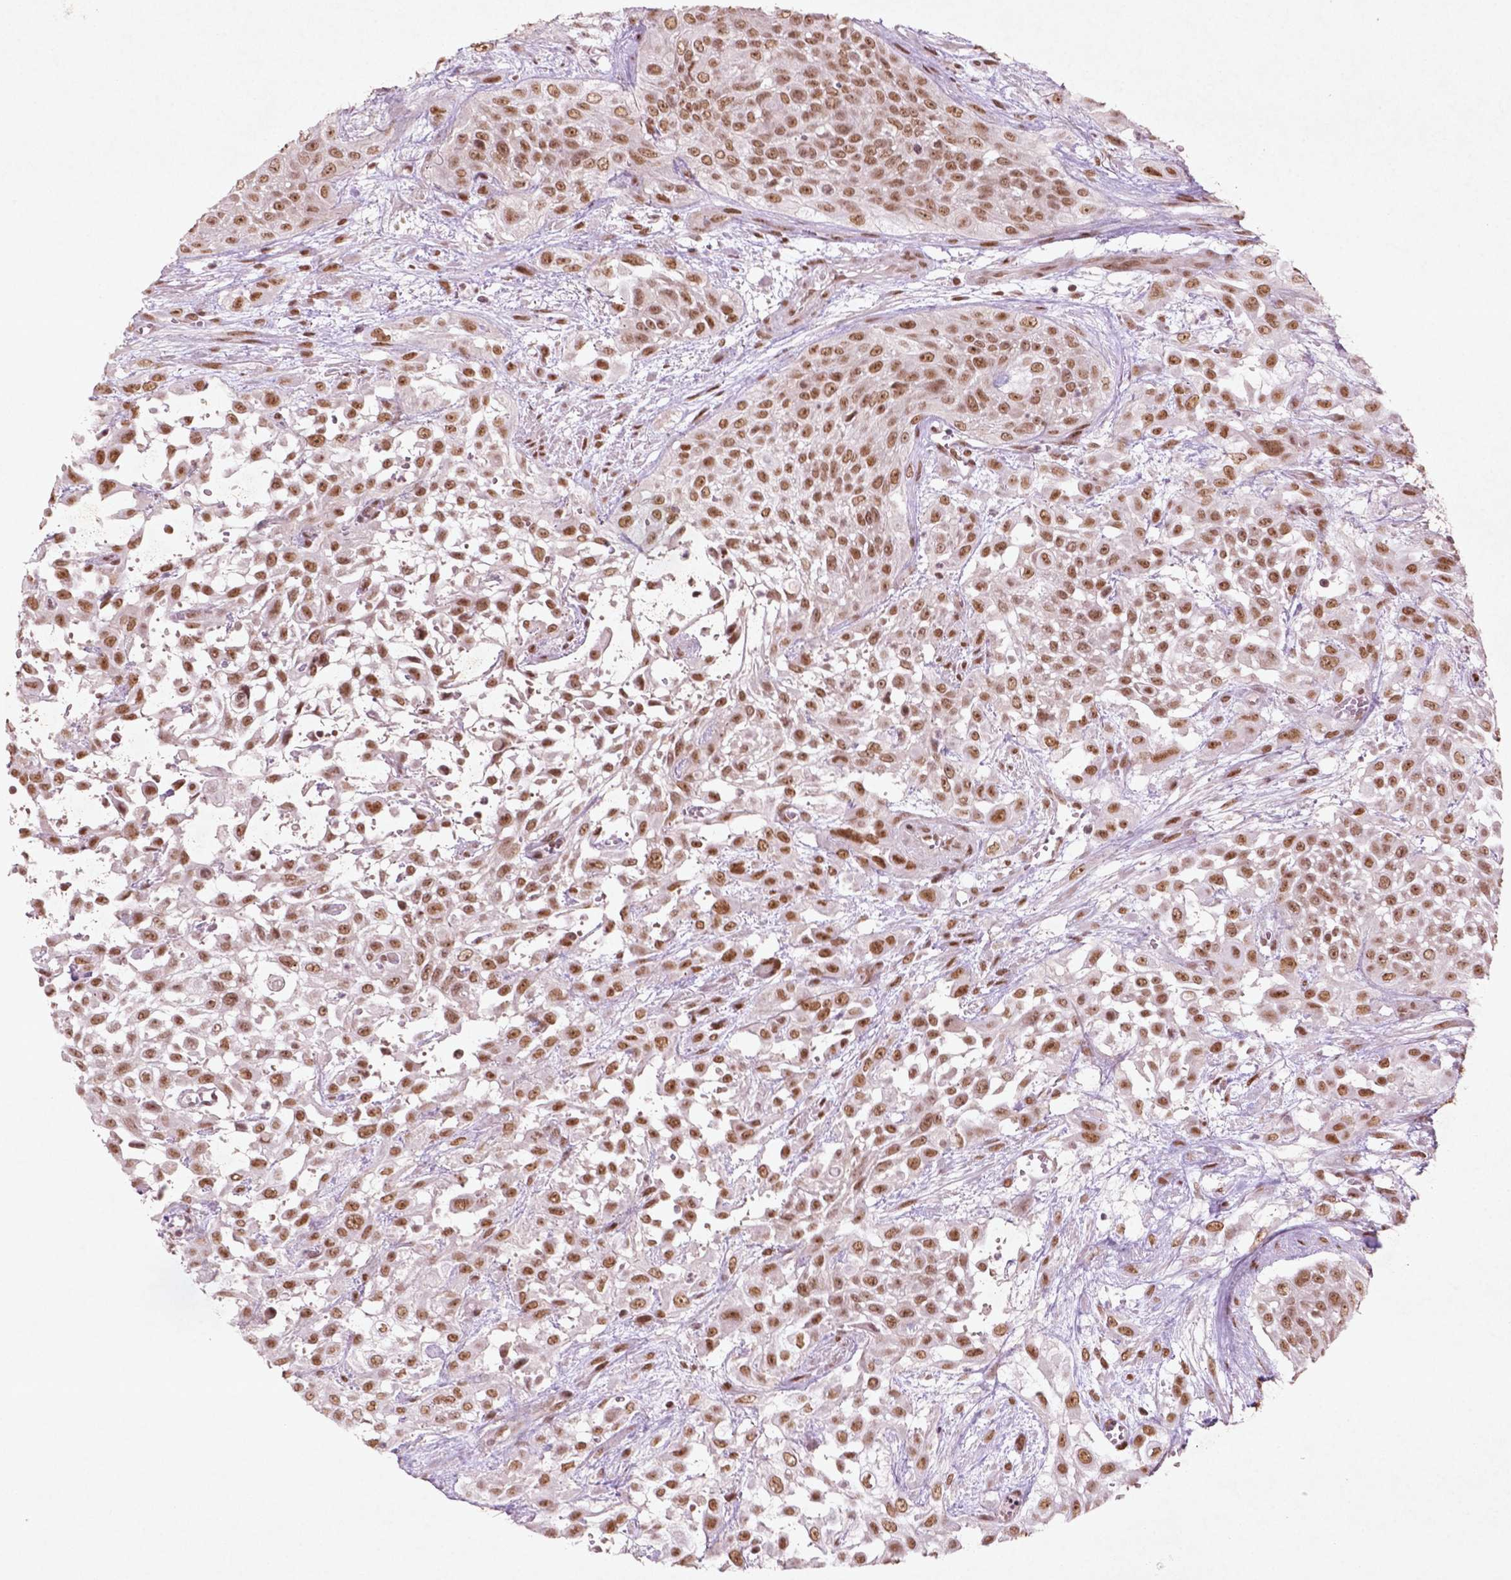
{"staining": {"intensity": "moderate", "quantity": ">75%", "location": "nuclear"}, "tissue": "urothelial cancer", "cell_type": "Tumor cells", "image_type": "cancer", "snomed": [{"axis": "morphology", "description": "Urothelial carcinoma, High grade"}, {"axis": "topography", "description": "Urinary bladder"}], "caption": "This image reveals IHC staining of human high-grade urothelial carcinoma, with medium moderate nuclear expression in approximately >75% of tumor cells.", "gene": "HMG20B", "patient": {"sex": "male", "age": 57}}